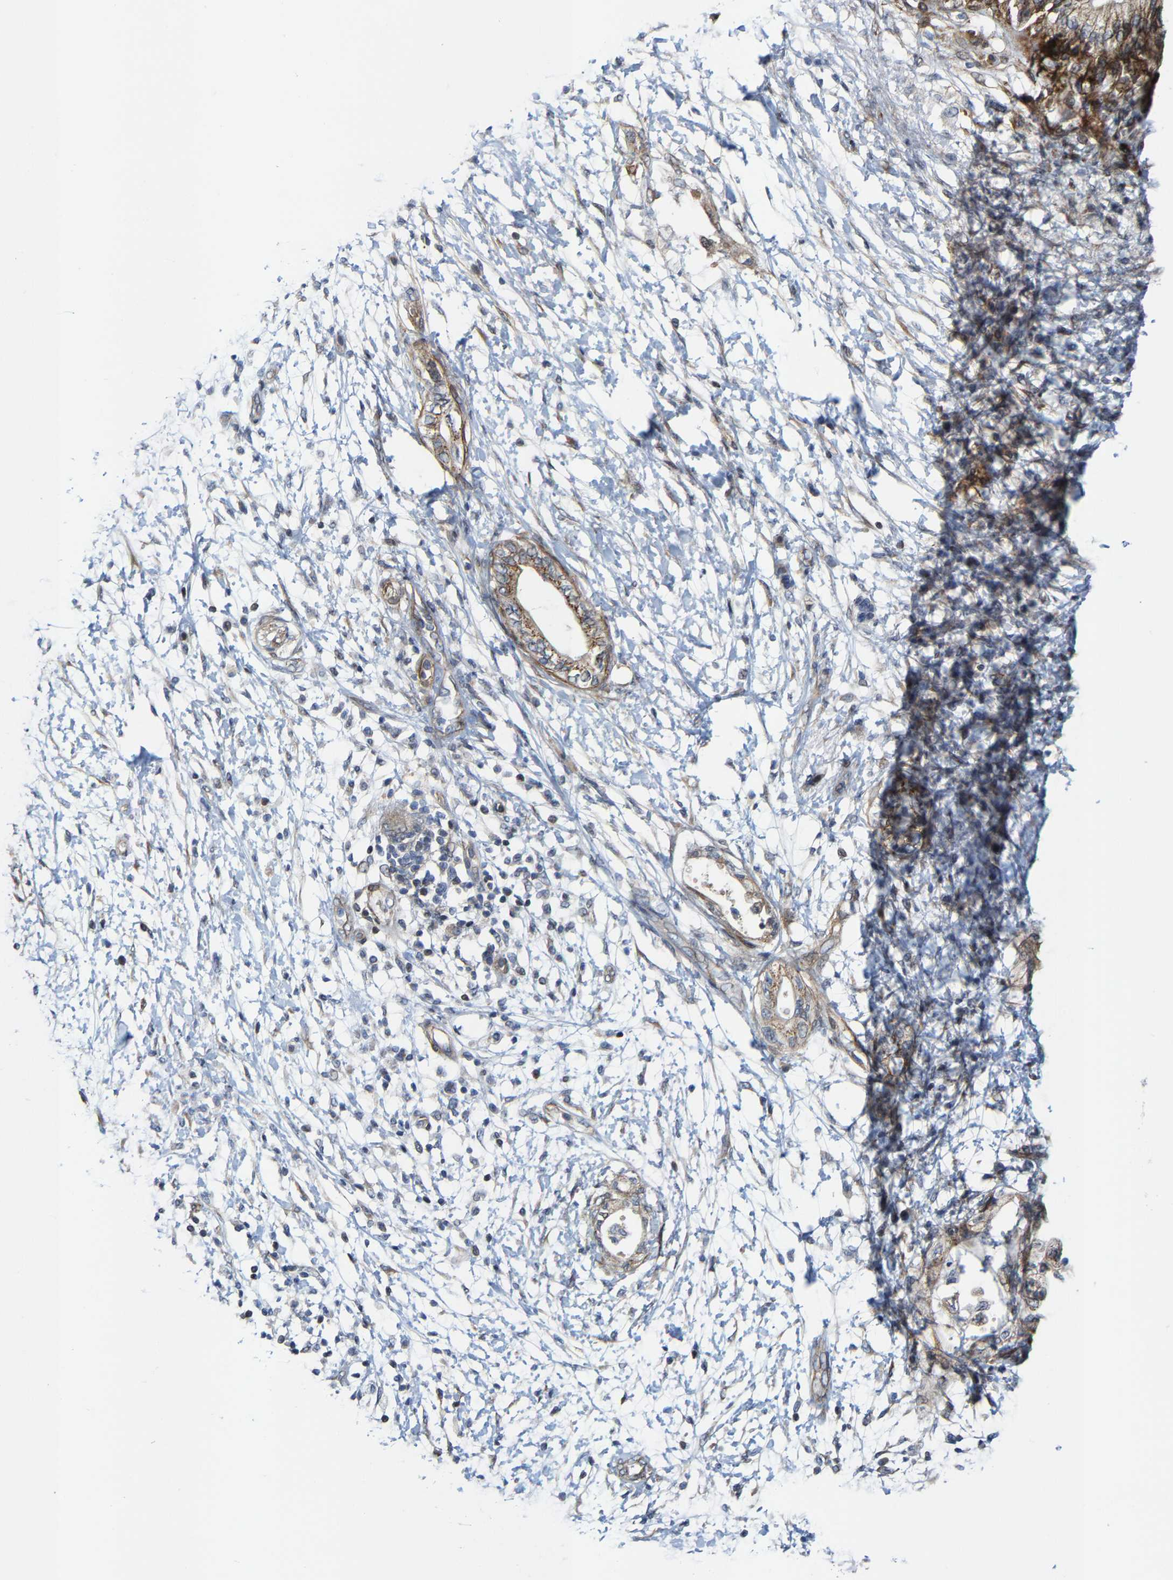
{"staining": {"intensity": "moderate", "quantity": ">75%", "location": "cytoplasmic/membranous"}, "tissue": "adipose tissue", "cell_type": "Adipocytes", "image_type": "normal", "snomed": [{"axis": "morphology", "description": "Normal tissue, NOS"}, {"axis": "morphology", "description": "Adenocarcinoma, NOS"}, {"axis": "topography", "description": "Duodenum"}, {"axis": "topography", "description": "Peripheral nerve tissue"}], "caption": "Adipocytes display moderate cytoplasmic/membranous expression in approximately >75% of cells in unremarkable adipose tissue.", "gene": "TGFB1I1", "patient": {"sex": "female", "age": 60}}